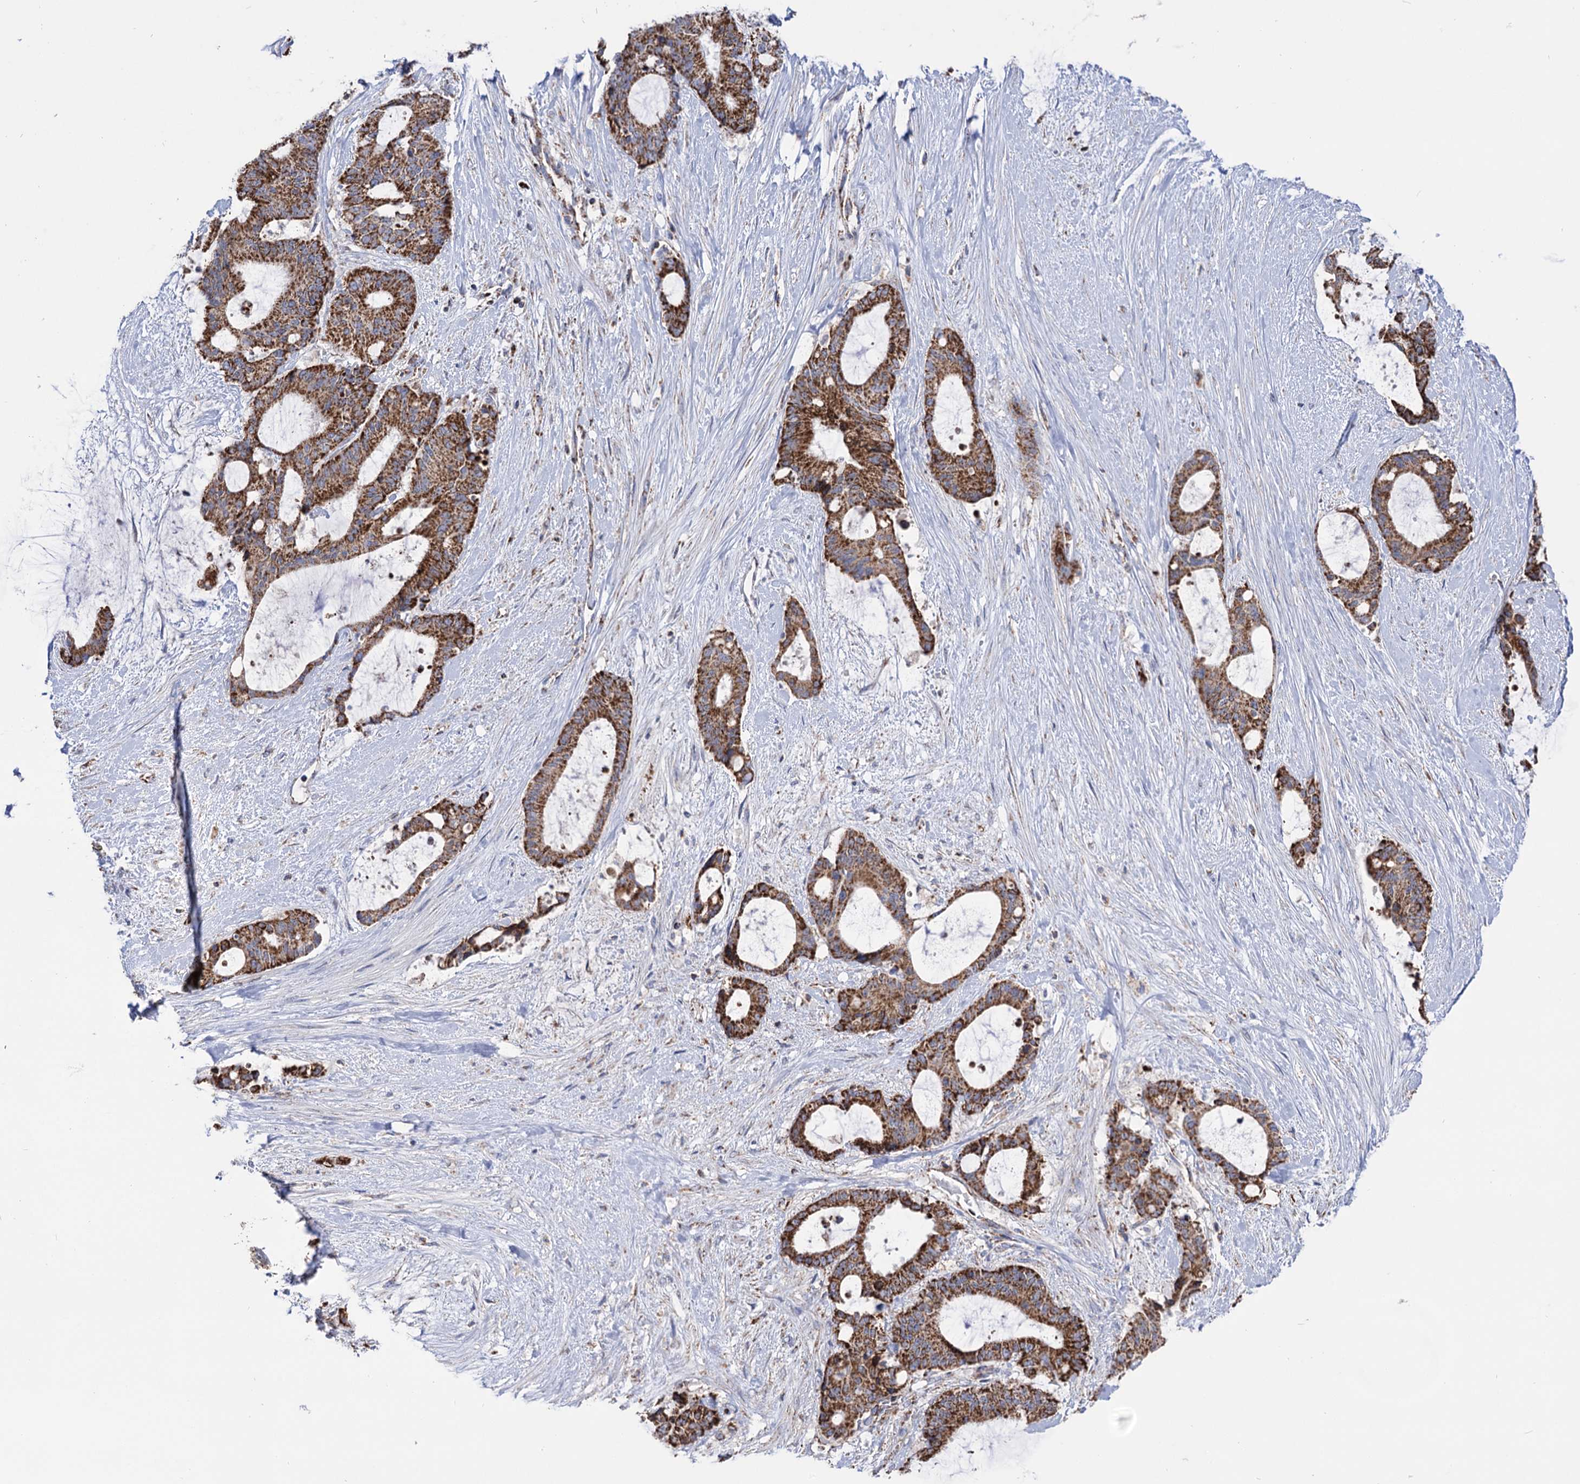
{"staining": {"intensity": "strong", "quantity": ">75%", "location": "cytoplasmic/membranous"}, "tissue": "liver cancer", "cell_type": "Tumor cells", "image_type": "cancer", "snomed": [{"axis": "morphology", "description": "Normal tissue, NOS"}, {"axis": "morphology", "description": "Cholangiocarcinoma"}, {"axis": "topography", "description": "Liver"}, {"axis": "topography", "description": "Peripheral nerve tissue"}], "caption": "IHC of human liver cancer (cholangiocarcinoma) exhibits high levels of strong cytoplasmic/membranous staining in approximately >75% of tumor cells. (brown staining indicates protein expression, while blue staining denotes nuclei).", "gene": "ABHD10", "patient": {"sex": "female", "age": 73}}